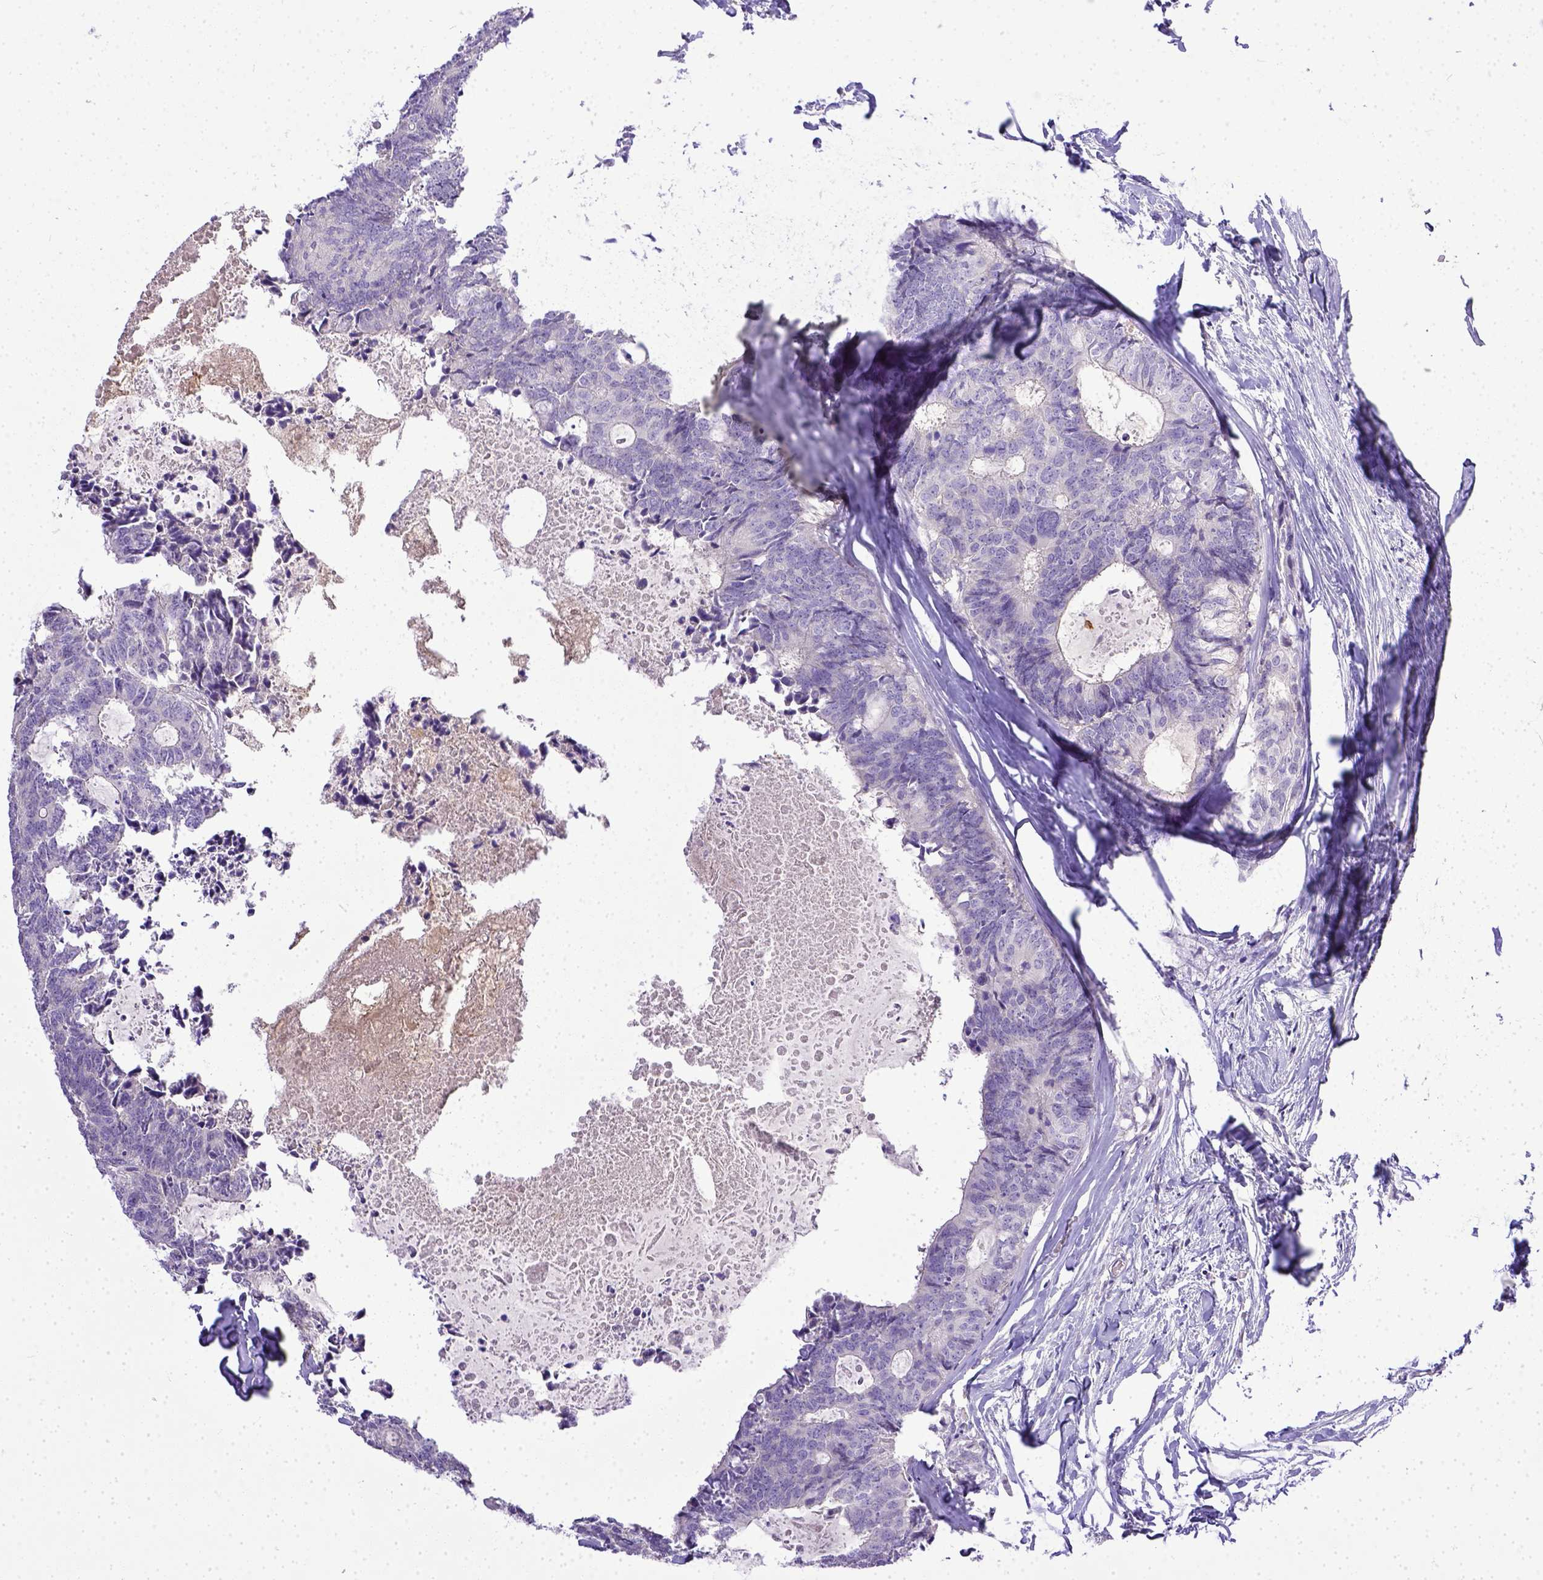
{"staining": {"intensity": "negative", "quantity": "none", "location": "none"}, "tissue": "colorectal cancer", "cell_type": "Tumor cells", "image_type": "cancer", "snomed": [{"axis": "morphology", "description": "Adenocarcinoma, NOS"}, {"axis": "topography", "description": "Colon"}, {"axis": "topography", "description": "Rectum"}], "caption": "DAB immunohistochemical staining of human colorectal cancer (adenocarcinoma) demonstrates no significant expression in tumor cells. (Brightfield microscopy of DAB immunohistochemistry (IHC) at high magnification).", "gene": "BTN1A1", "patient": {"sex": "male", "age": 57}}